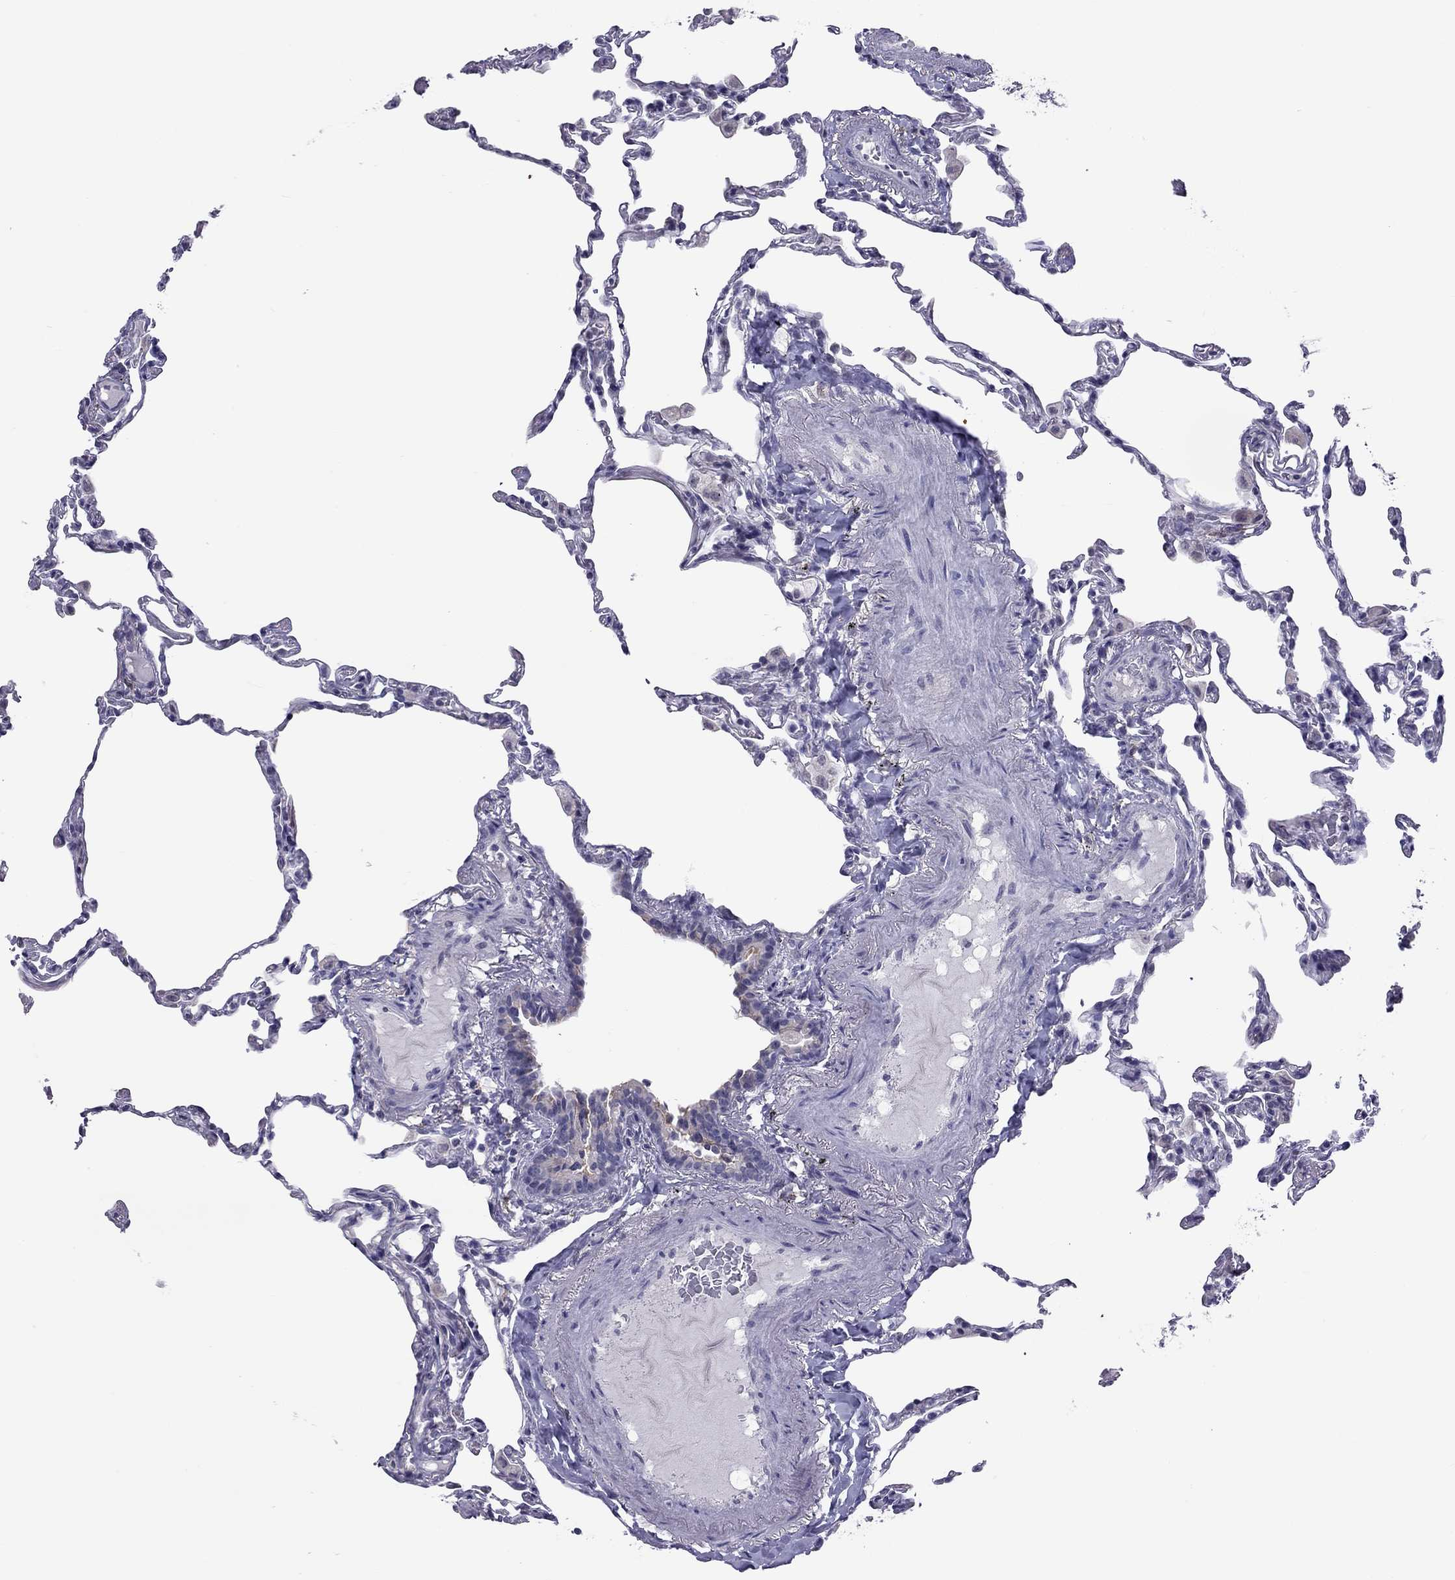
{"staining": {"intensity": "negative", "quantity": "none", "location": "none"}, "tissue": "lung", "cell_type": "Alveolar cells", "image_type": "normal", "snomed": [{"axis": "morphology", "description": "Normal tissue, NOS"}, {"axis": "topography", "description": "Lung"}], "caption": "Protein analysis of normal lung reveals no significant positivity in alveolar cells. (Immunohistochemistry, brightfield microscopy, high magnification).", "gene": "PPP1R3A", "patient": {"sex": "female", "age": 57}}